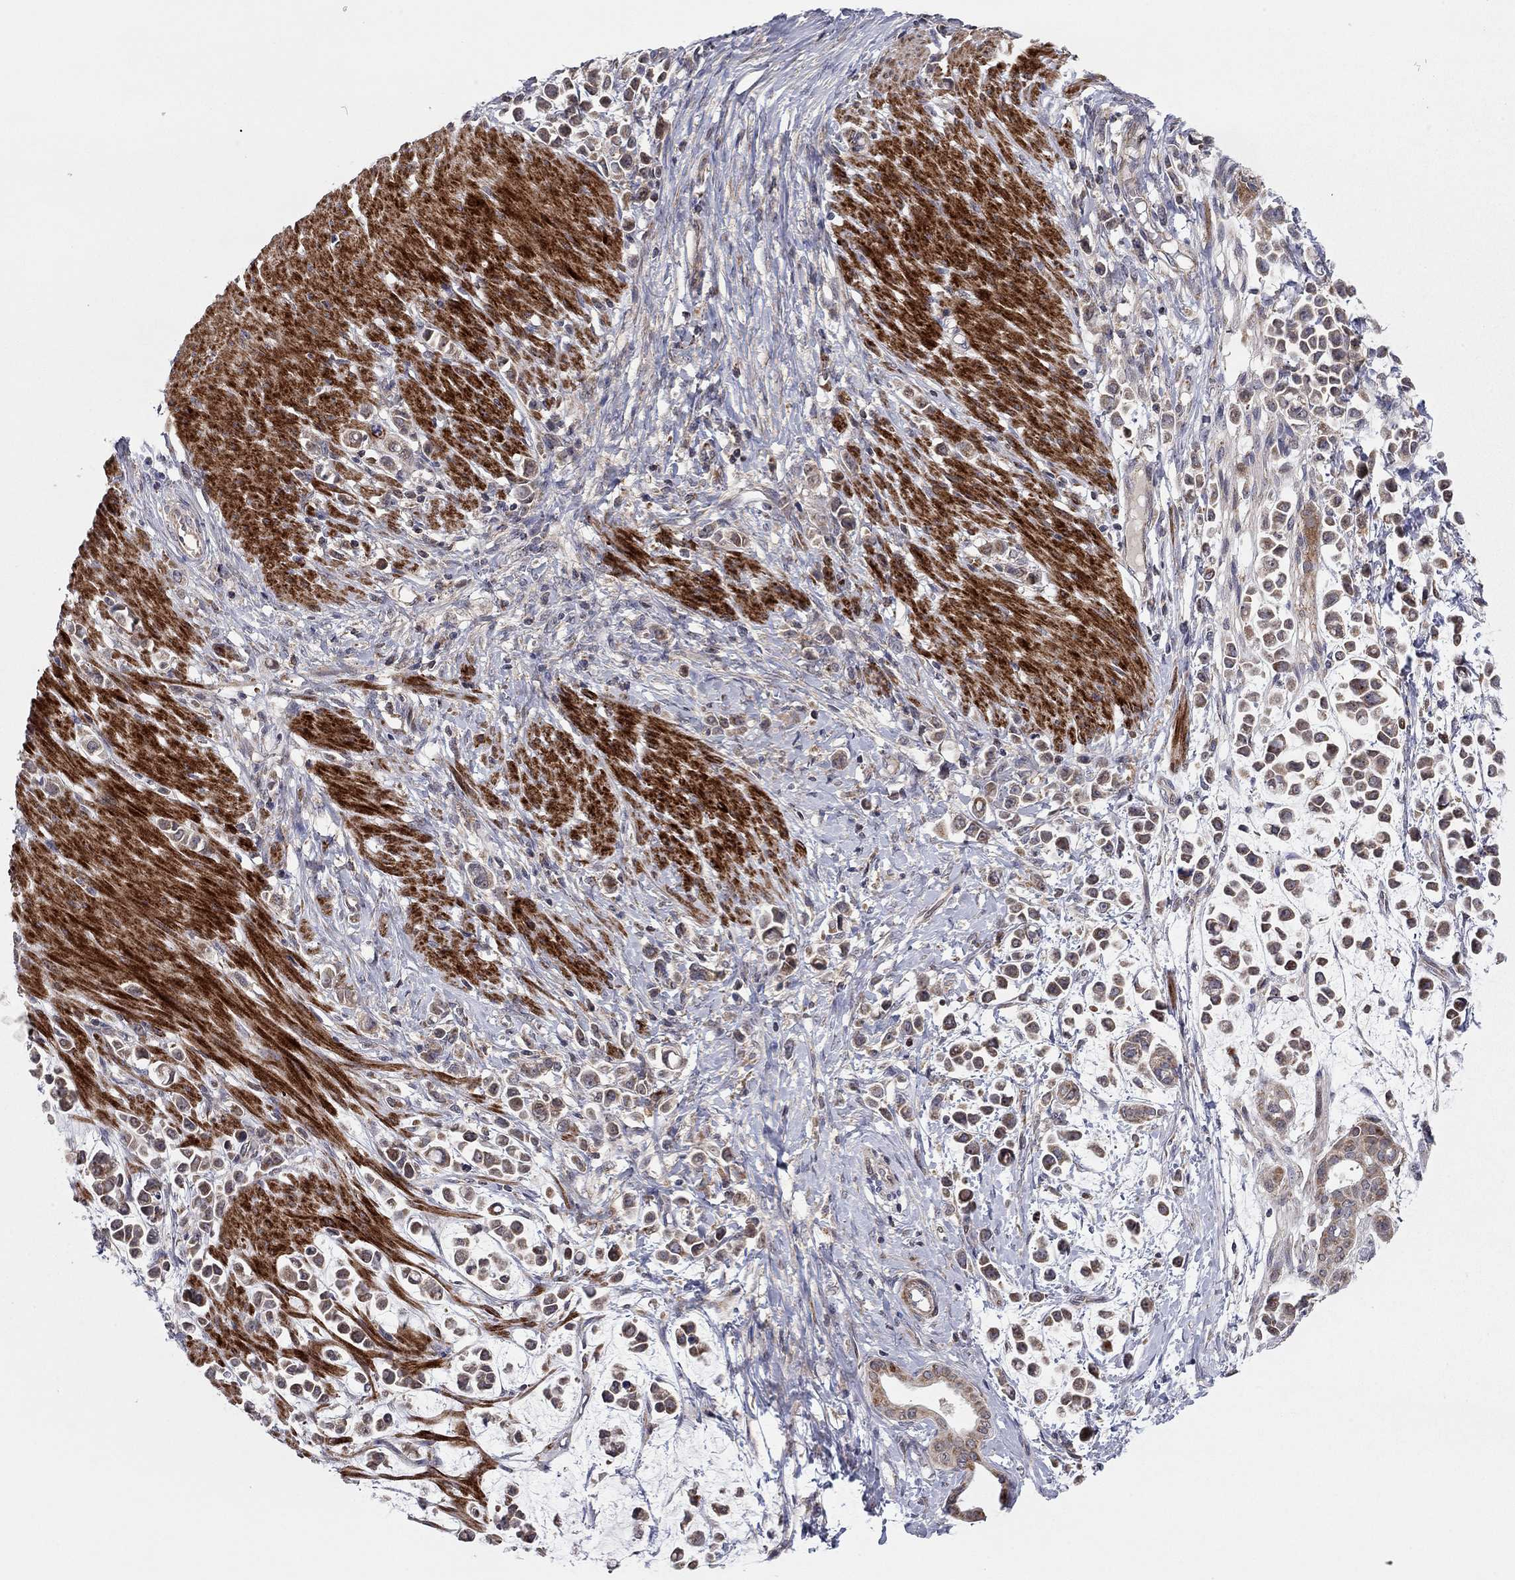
{"staining": {"intensity": "weak", "quantity": ">75%", "location": "cytoplasmic/membranous"}, "tissue": "stomach cancer", "cell_type": "Tumor cells", "image_type": "cancer", "snomed": [{"axis": "morphology", "description": "Adenocarcinoma, NOS"}, {"axis": "topography", "description": "Stomach"}], "caption": "Protein expression by immunohistochemistry (IHC) reveals weak cytoplasmic/membranous expression in about >75% of tumor cells in stomach cancer.", "gene": "IDS", "patient": {"sex": "male", "age": 82}}